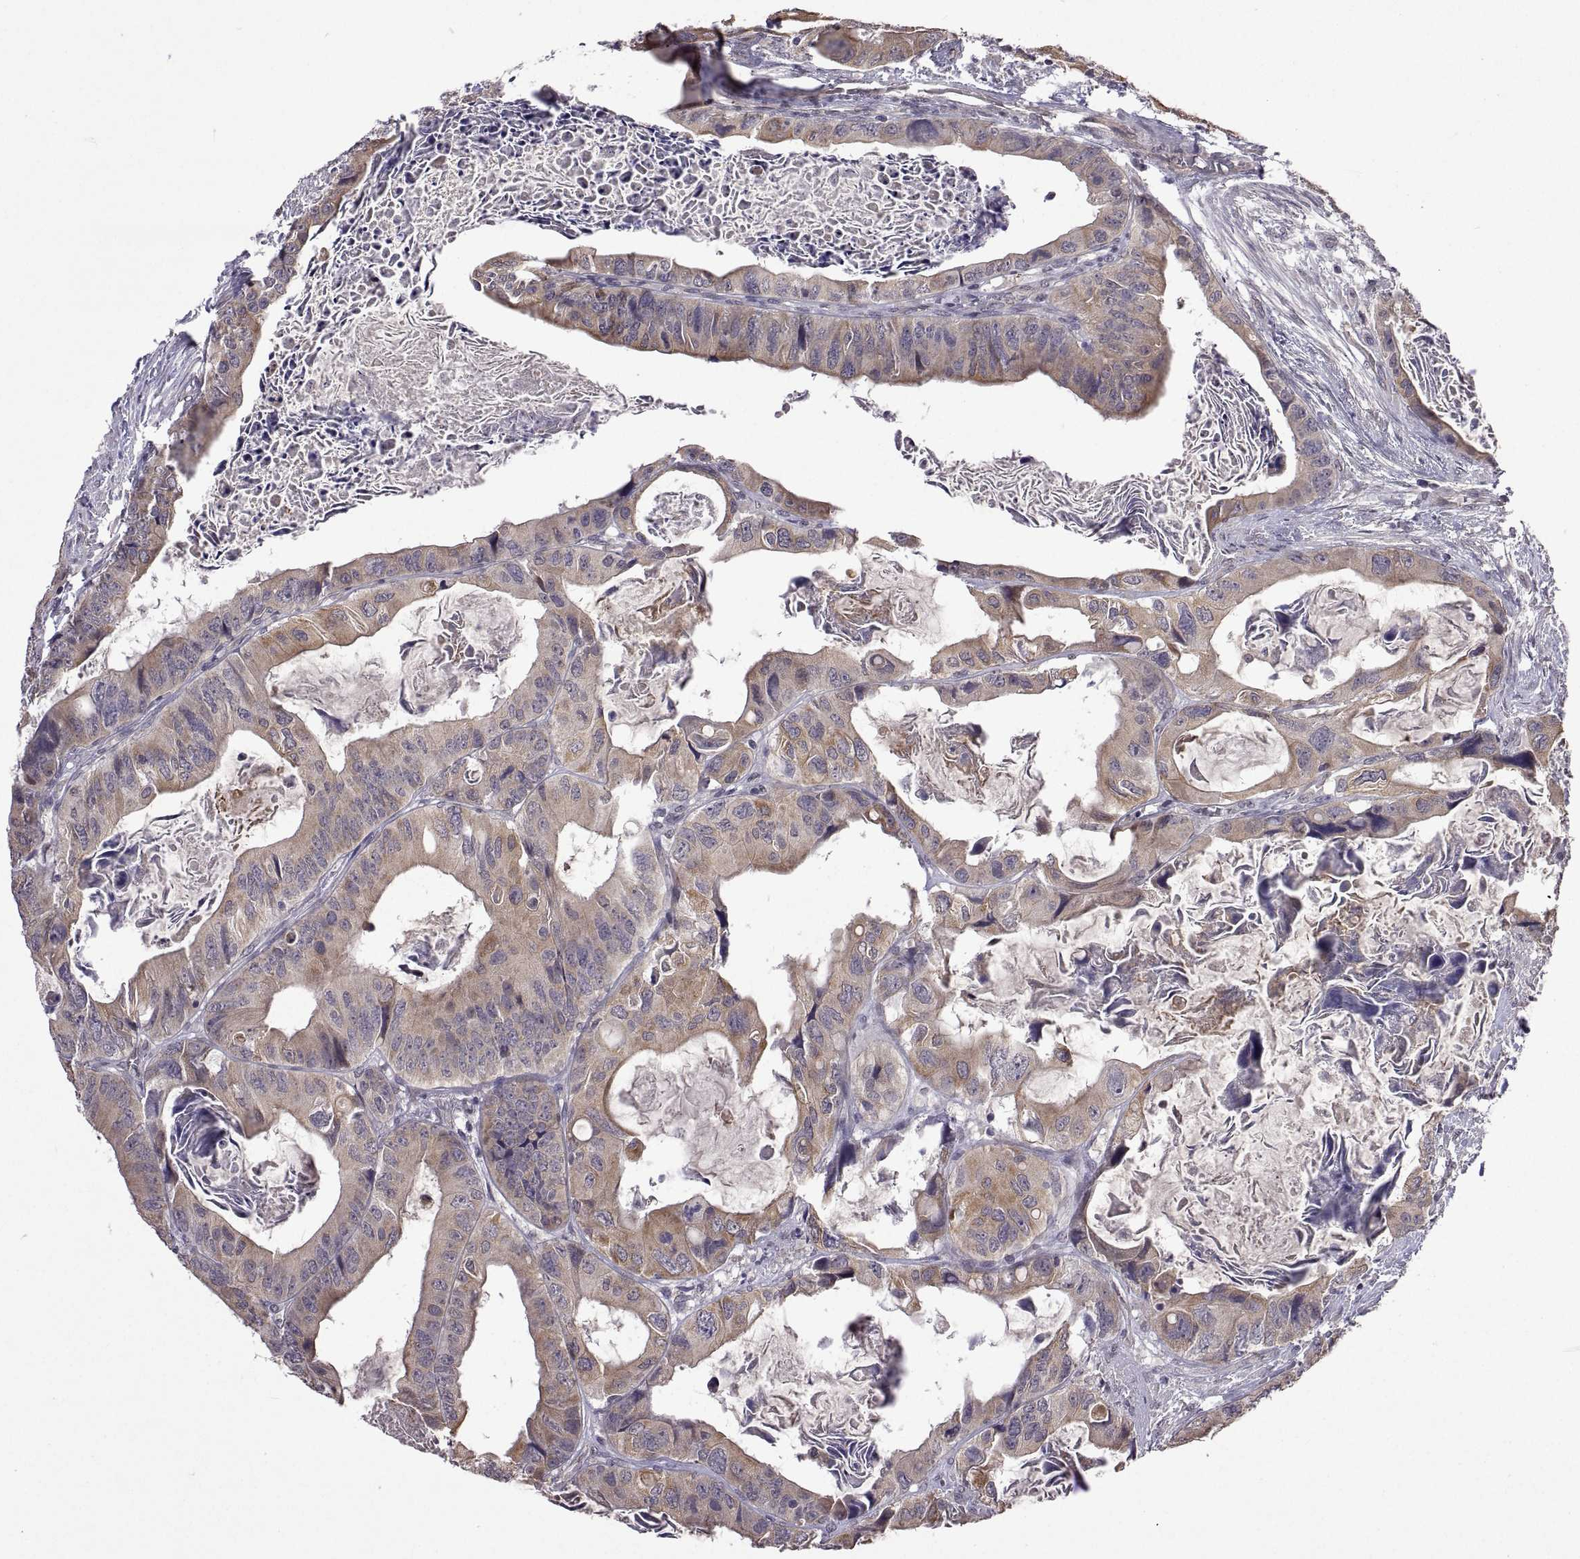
{"staining": {"intensity": "moderate", "quantity": ">75%", "location": "cytoplasmic/membranous"}, "tissue": "colorectal cancer", "cell_type": "Tumor cells", "image_type": "cancer", "snomed": [{"axis": "morphology", "description": "Adenocarcinoma, NOS"}, {"axis": "topography", "description": "Rectum"}], "caption": "Protein expression analysis of human colorectal adenocarcinoma reveals moderate cytoplasmic/membranous positivity in approximately >75% of tumor cells.", "gene": "LAMA1", "patient": {"sex": "male", "age": 64}}